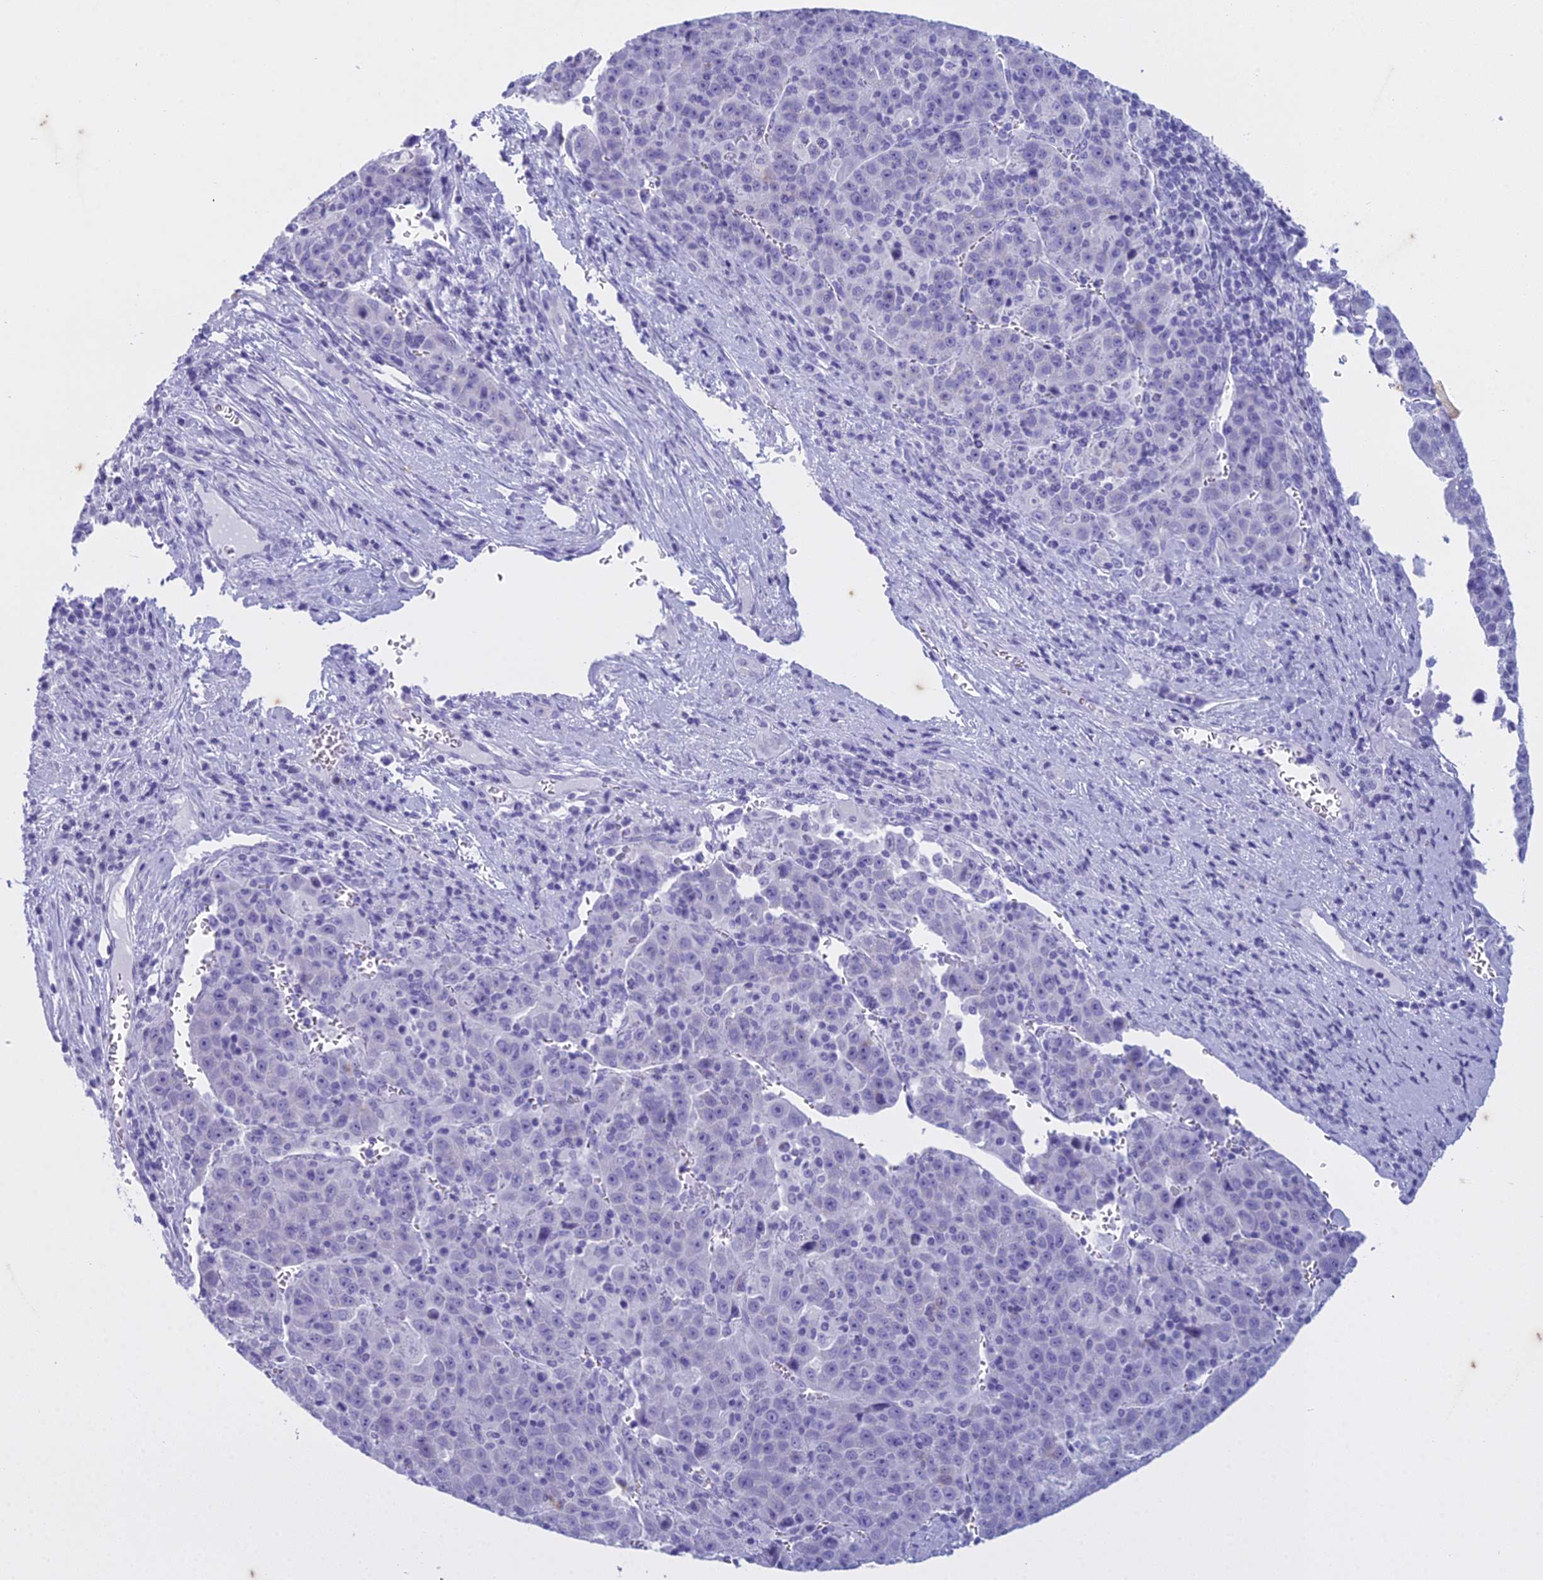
{"staining": {"intensity": "negative", "quantity": "none", "location": "none"}, "tissue": "liver cancer", "cell_type": "Tumor cells", "image_type": "cancer", "snomed": [{"axis": "morphology", "description": "Carcinoma, Hepatocellular, NOS"}, {"axis": "topography", "description": "Liver"}], "caption": "Histopathology image shows no protein positivity in tumor cells of liver hepatocellular carcinoma tissue. (DAB (3,3'-diaminobenzidine) immunohistochemistry (IHC) visualized using brightfield microscopy, high magnification).", "gene": "HMGB4", "patient": {"sex": "female", "age": 53}}